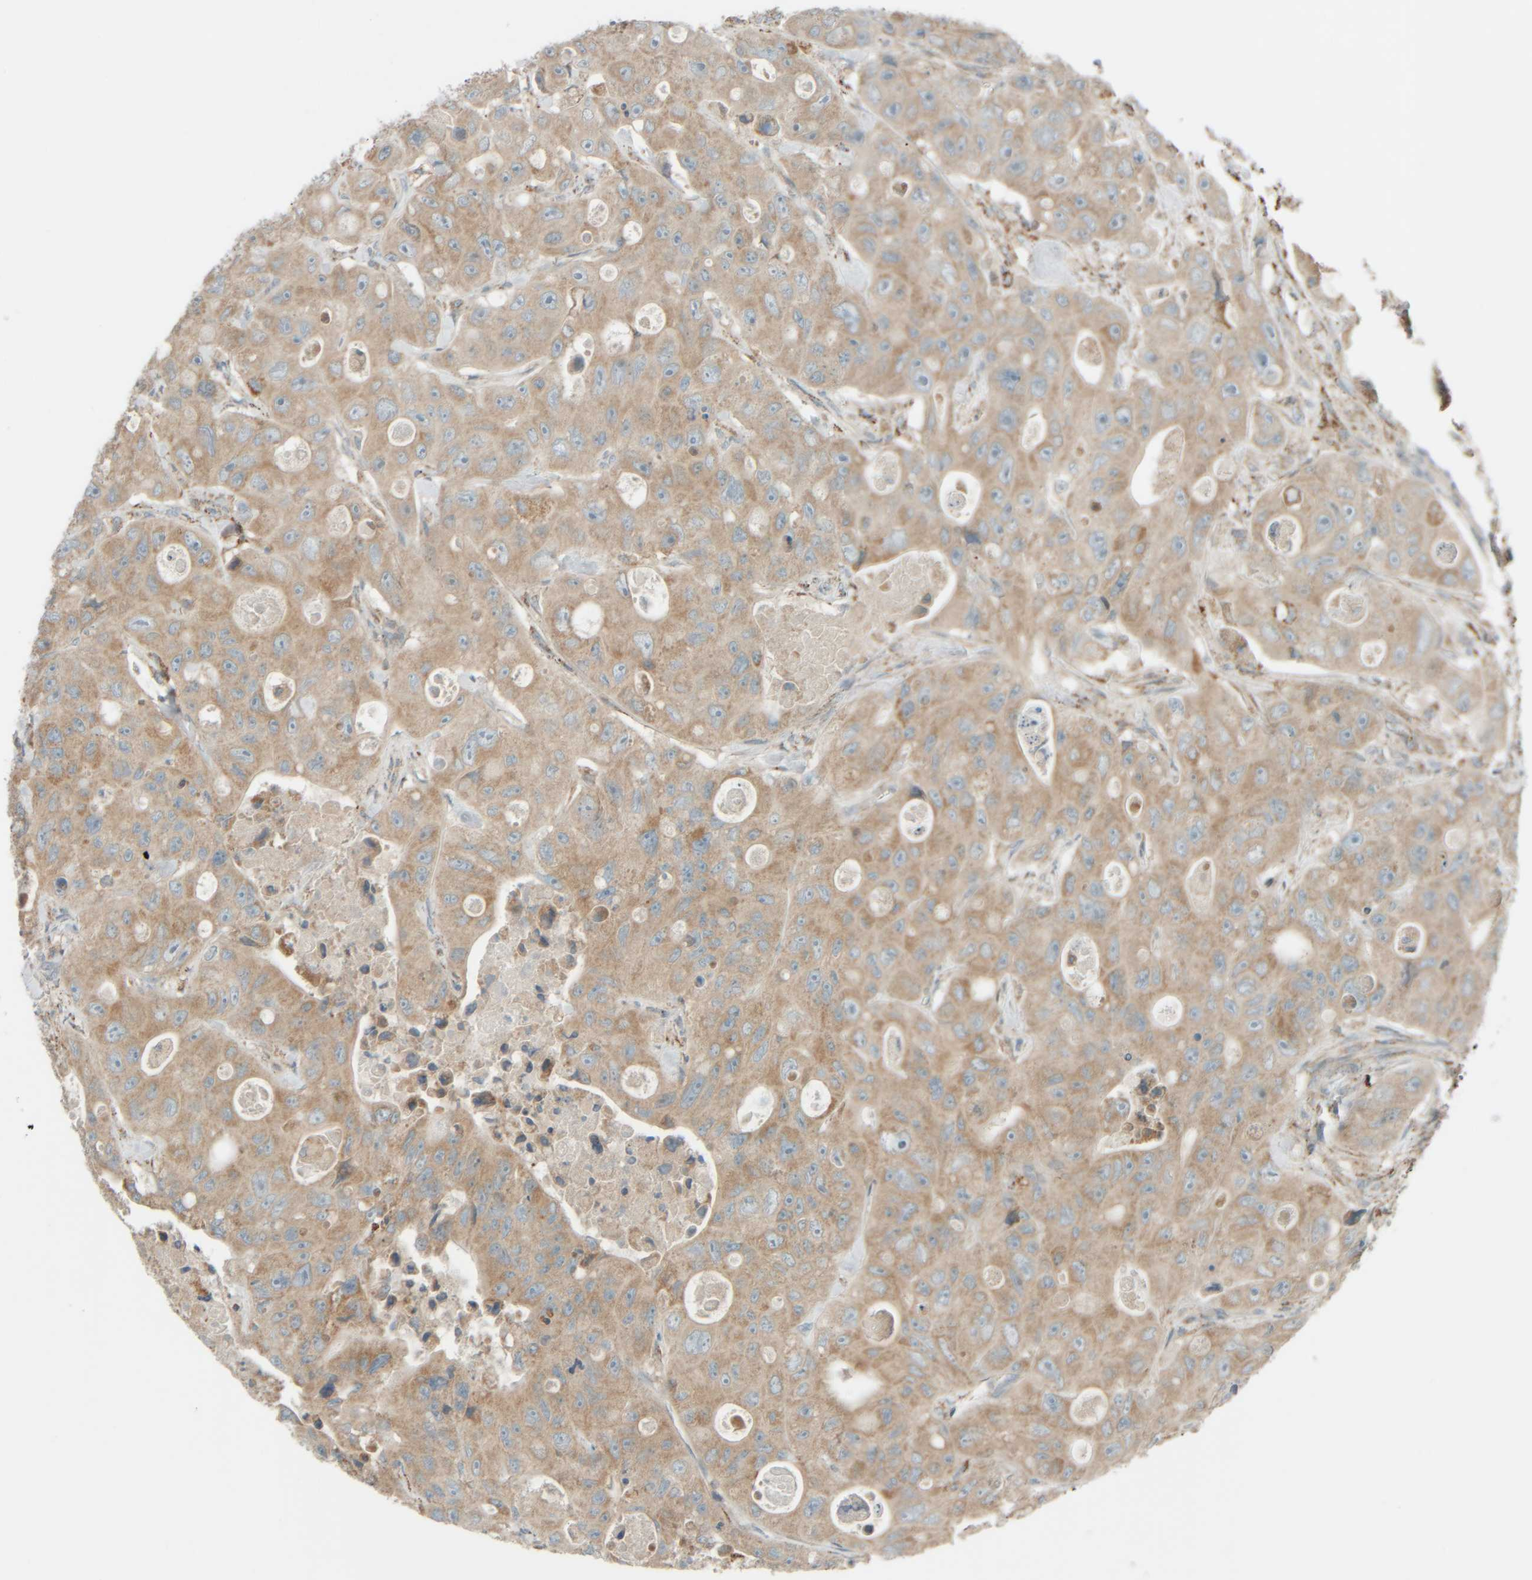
{"staining": {"intensity": "moderate", "quantity": ">75%", "location": "cytoplasmic/membranous"}, "tissue": "colorectal cancer", "cell_type": "Tumor cells", "image_type": "cancer", "snomed": [{"axis": "morphology", "description": "Adenocarcinoma, NOS"}, {"axis": "topography", "description": "Colon"}], "caption": "Immunohistochemistry (IHC) histopathology image of colorectal cancer (adenocarcinoma) stained for a protein (brown), which demonstrates medium levels of moderate cytoplasmic/membranous positivity in approximately >75% of tumor cells.", "gene": "SPAG5", "patient": {"sex": "female", "age": 46}}